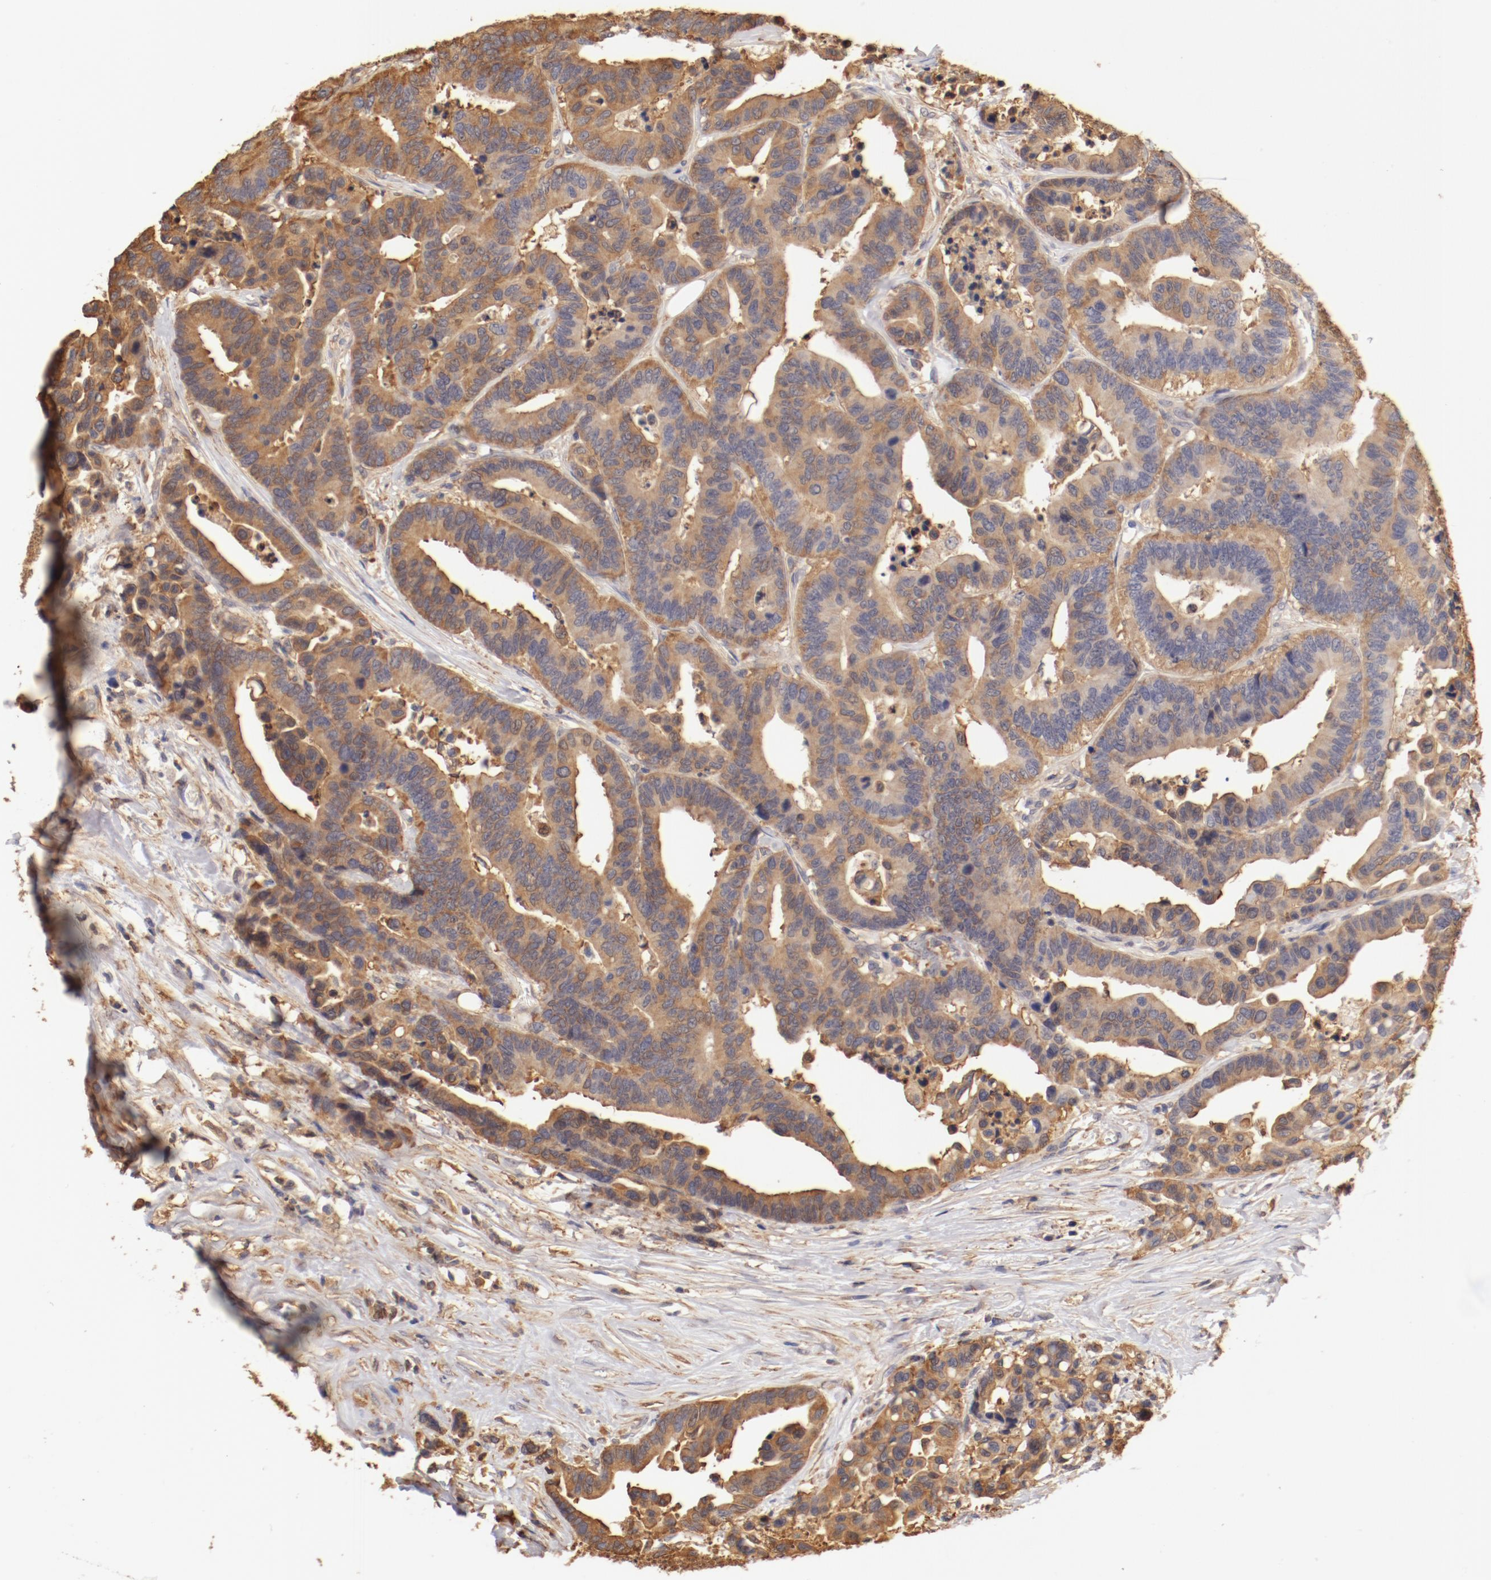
{"staining": {"intensity": "strong", "quantity": ">75%", "location": "cytoplasmic/membranous"}, "tissue": "colorectal cancer", "cell_type": "Tumor cells", "image_type": "cancer", "snomed": [{"axis": "morphology", "description": "Adenocarcinoma, NOS"}, {"axis": "topography", "description": "Colon"}], "caption": "Brown immunohistochemical staining in colorectal cancer displays strong cytoplasmic/membranous expression in approximately >75% of tumor cells.", "gene": "FCMR", "patient": {"sex": "male", "age": 82}}